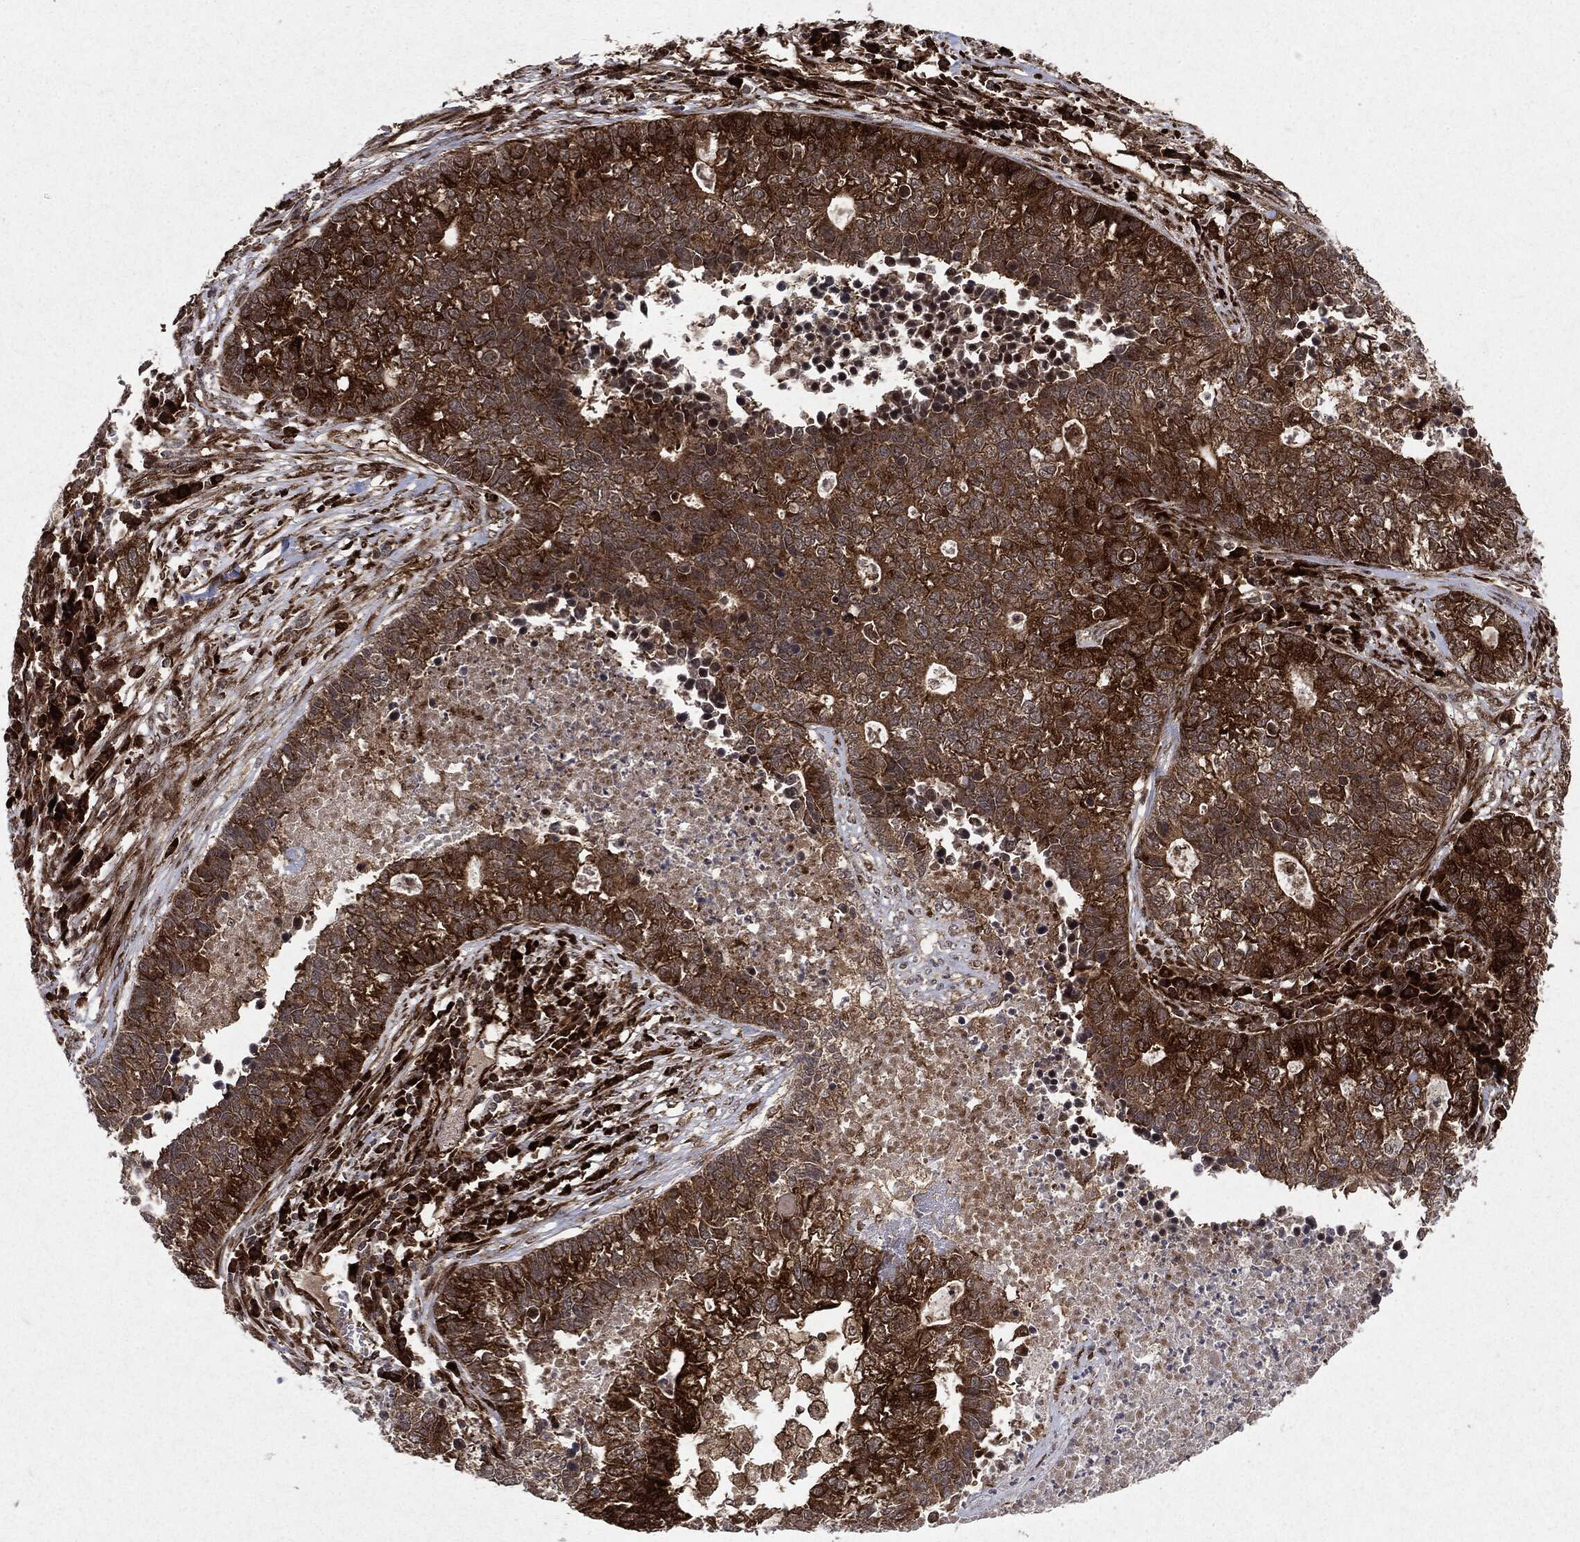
{"staining": {"intensity": "strong", "quantity": ">75%", "location": "cytoplasmic/membranous"}, "tissue": "lung cancer", "cell_type": "Tumor cells", "image_type": "cancer", "snomed": [{"axis": "morphology", "description": "Adenocarcinoma, NOS"}, {"axis": "topography", "description": "Lung"}], "caption": "Tumor cells demonstrate high levels of strong cytoplasmic/membranous expression in approximately >75% of cells in human adenocarcinoma (lung).", "gene": "OTUB1", "patient": {"sex": "male", "age": 57}}